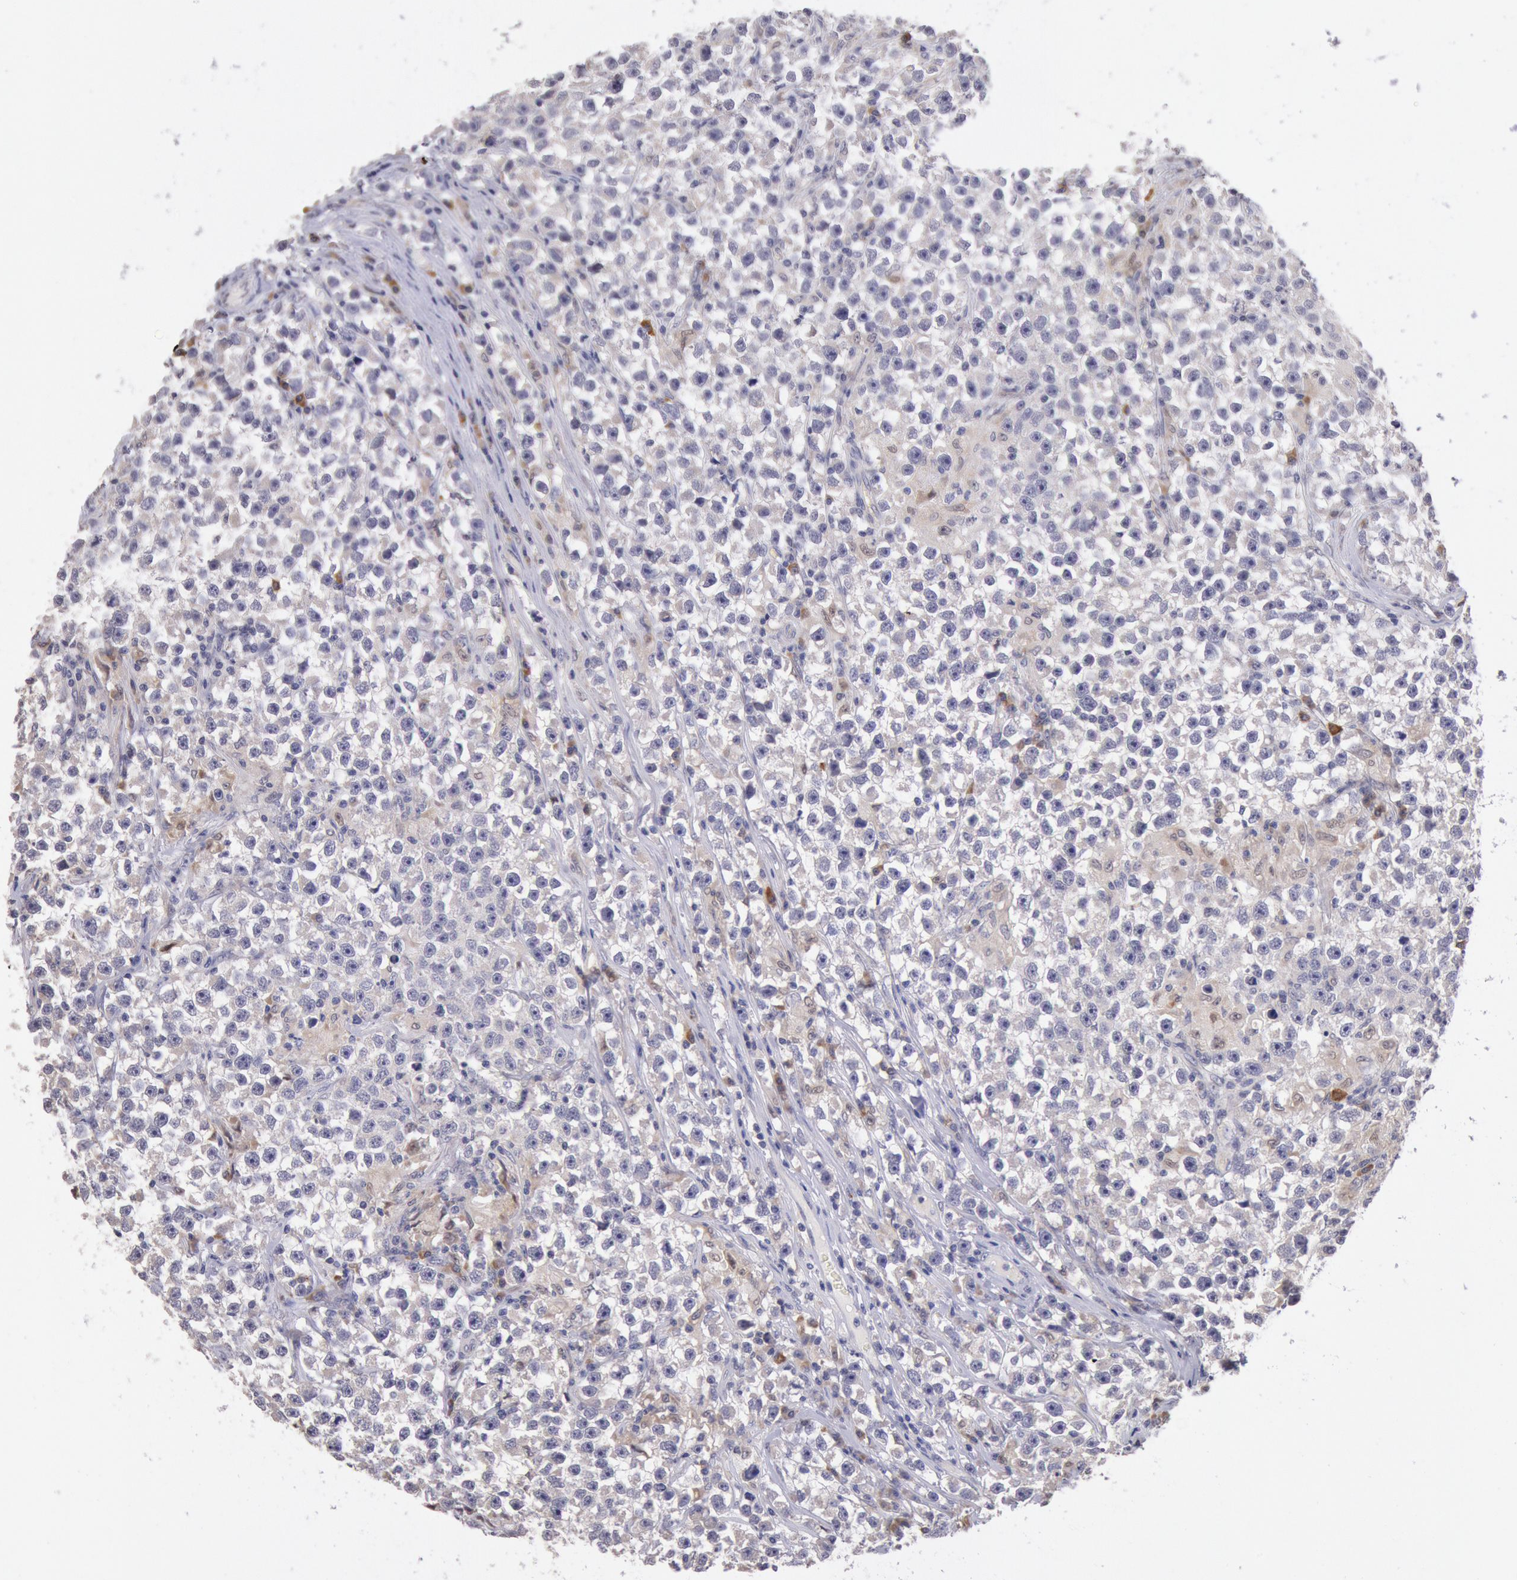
{"staining": {"intensity": "negative", "quantity": "none", "location": "none"}, "tissue": "testis cancer", "cell_type": "Tumor cells", "image_type": "cancer", "snomed": [{"axis": "morphology", "description": "Seminoma, NOS"}, {"axis": "topography", "description": "Testis"}], "caption": "Immunohistochemical staining of human testis seminoma exhibits no significant positivity in tumor cells.", "gene": "GAL3ST1", "patient": {"sex": "male", "age": 33}}